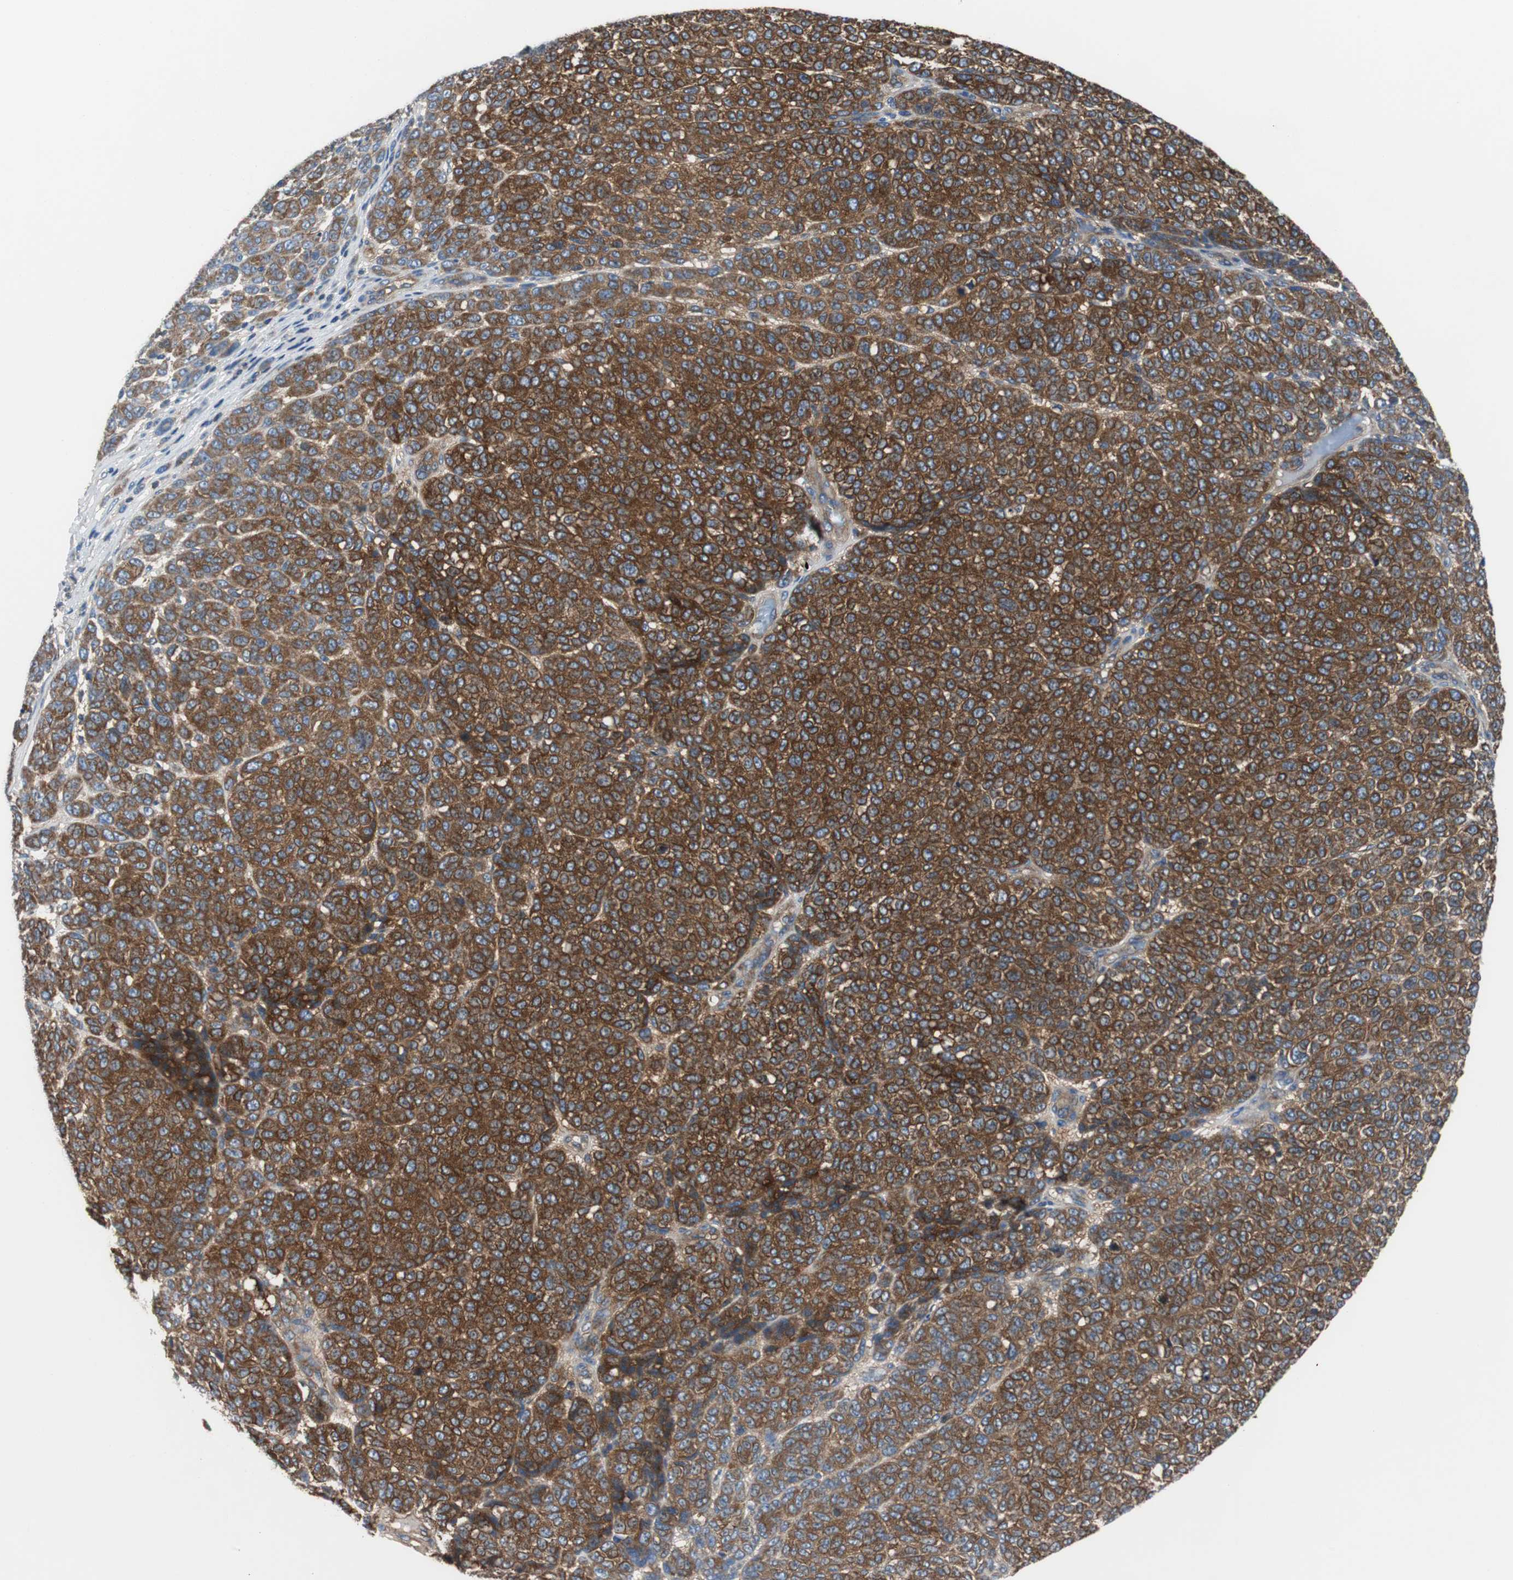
{"staining": {"intensity": "strong", "quantity": ">75%", "location": "cytoplasmic/membranous"}, "tissue": "melanoma", "cell_type": "Tumor cells", "image_type": "cancer", "snomed": [{"axis": "morphology", "description": "Malignant melanoma, NOS"}, {"axis": "topography", "description": "Skin"}], "caption": "Immunohistochemistry (DAB) staining of melanoma demonstrates strong cytoplasmic/membranous protein staining in about >75% of tumor cells. The staining is performed using DAB brown chromogen to label protein expression. The nuclei are counter-stained blue using hematoxylin.", "gene": "BRAF", "patient": {"sex": "male", "age": 59}}